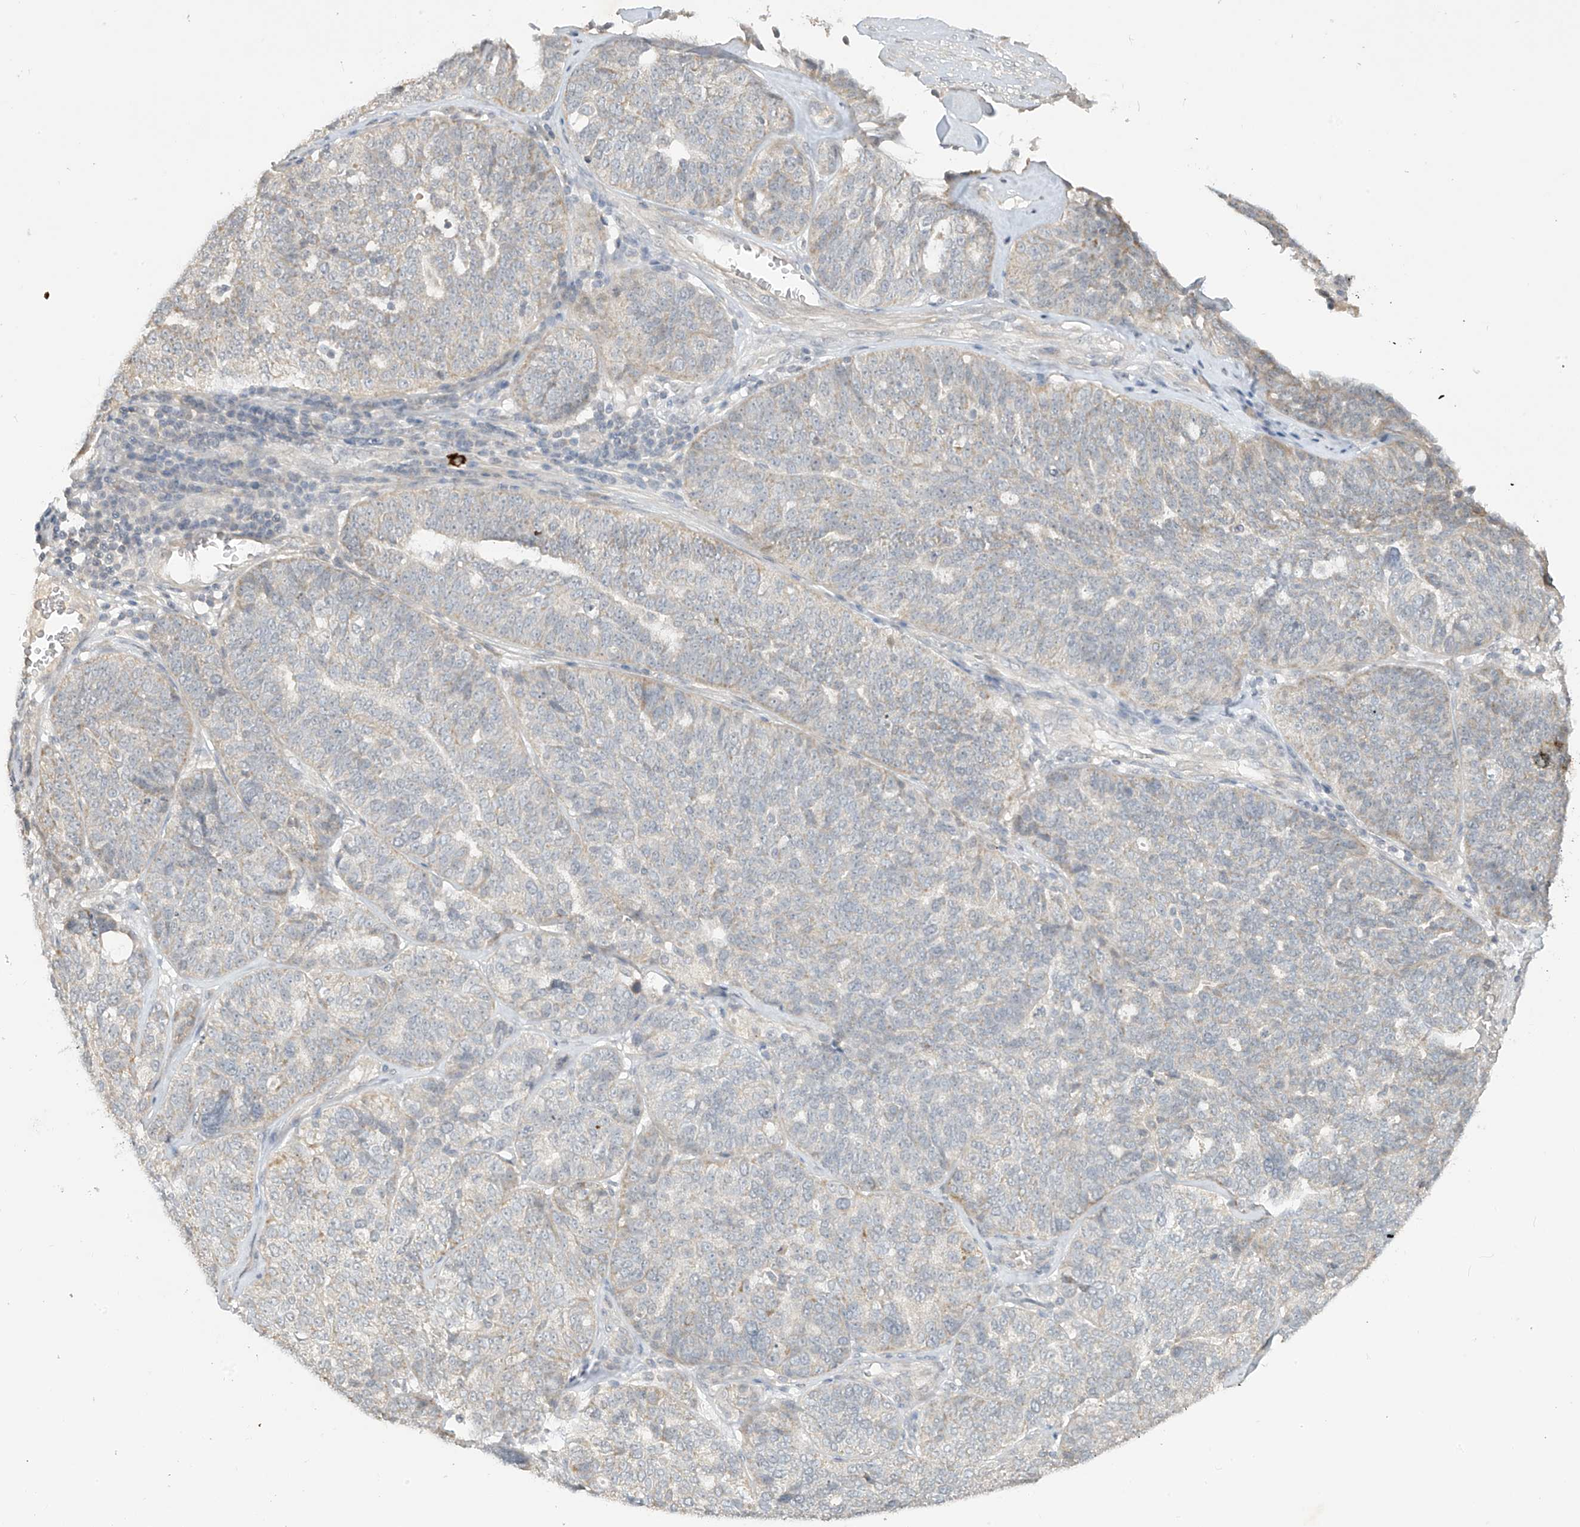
{"staining": {"intensity": "negative", "quantity": "none", "location": "none"}, "tissue": "ovarian cancer", "cell_type": "Tumor cells", "image_type": "cancer", "snomed": [{"axis": "morphology", "description": "Cystadenocarcinoma, serous, NOS"}, {"axis": "topography", "description": "Ovary"}], "caption": "Human ovarian cancer stained for a protein using immunohistochemistry shows no staining in tumor cells.", "gene": "DGKQ", "patient": {"sex": "female", "age": 59}}